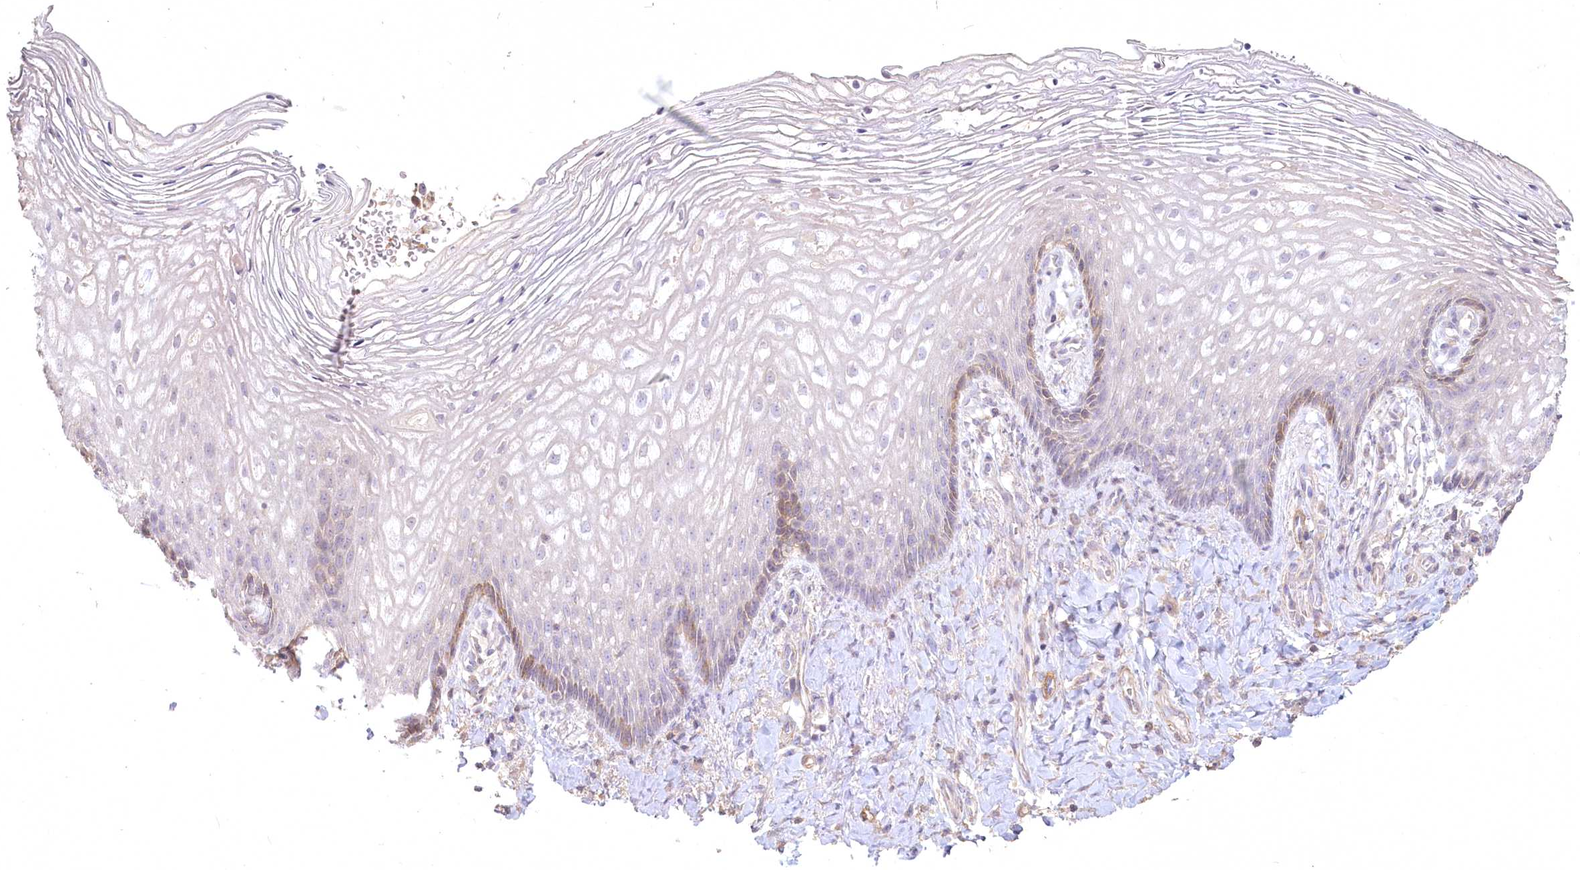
{"staining": {"intensity": "weak", "quantity": "<25%", "location": "cytoplasmic/membranous"}, "tissue": "vagina", "cell_type": "Squamous epithelial cells", "image_type": "normal", "snomed": [{"axis": "morphology", "description": "Normal tissue, NOS"}, {"axis": "topography", "description": "Vagina"}], "caption": "Immunohistochemical staining of benign vagina reveals no significant staining in squamous epithelial cells.", "gene": "INPP4B", "patient": {"sex": "female", "age": 60}}